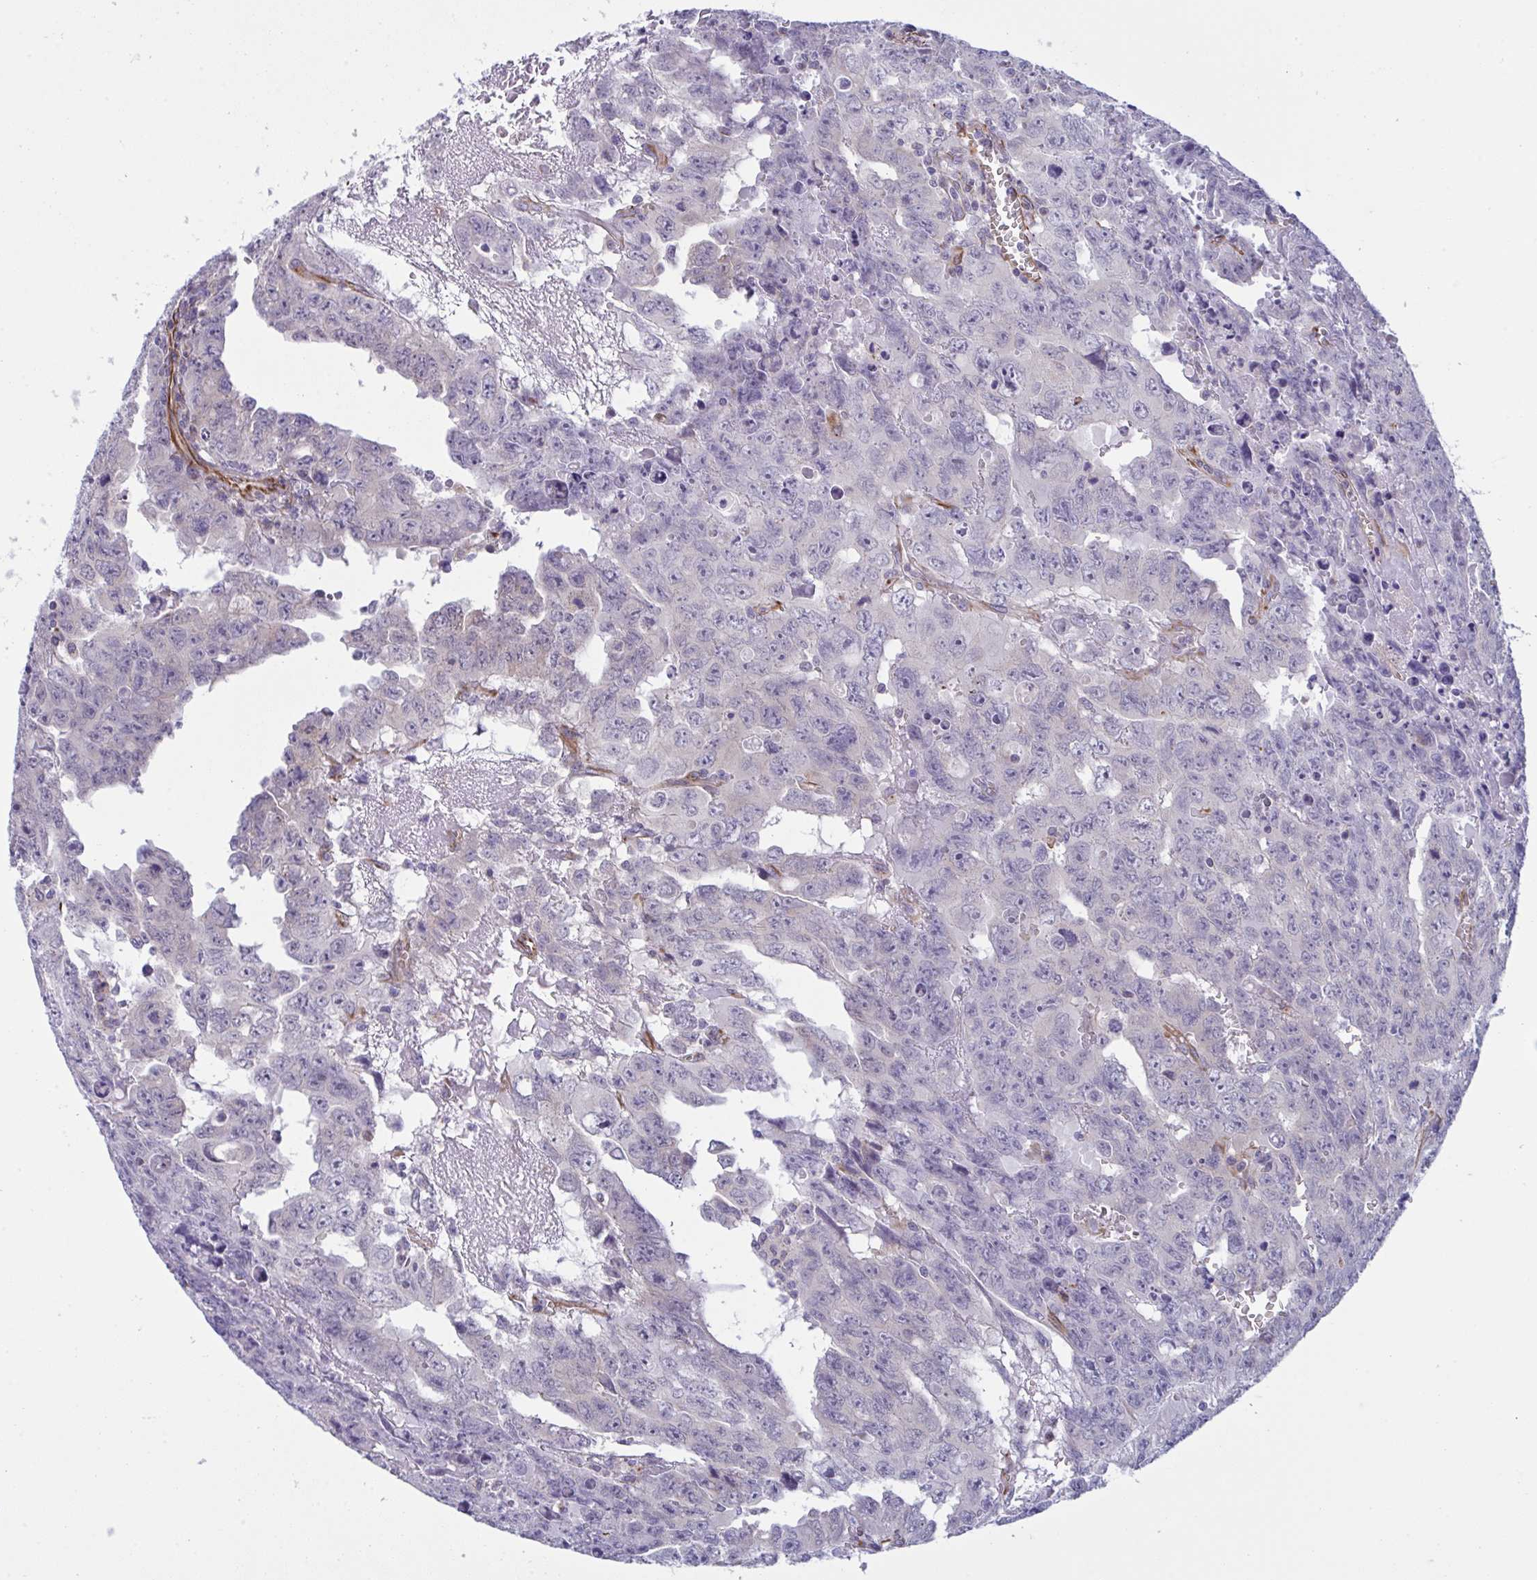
{"staining": {"intensity": "negative", "quantity": "none", "location": "none"}, "tissue": "testis cancer", "cell_type": "Tumor cells", "image_type": "cancer", "snomed": [{"axis": "morphology", "description": "Carcinoma, Embryonal, NOS"}, {"axis": "topography", "description": "Testis"}], "caption": "DAB (3,3'-diaminobenzidine) immunohistochemical staining of testis cancer (embryonal carcinoma) exhibits no significant staining in tumor cells. Brightfield microscopy of IHC stained with DAB (brown) and hematoxylin (blue), captured at high magnification.", "gene": "DCBLD1", "patient": {"sex": "male", "age": 24}}